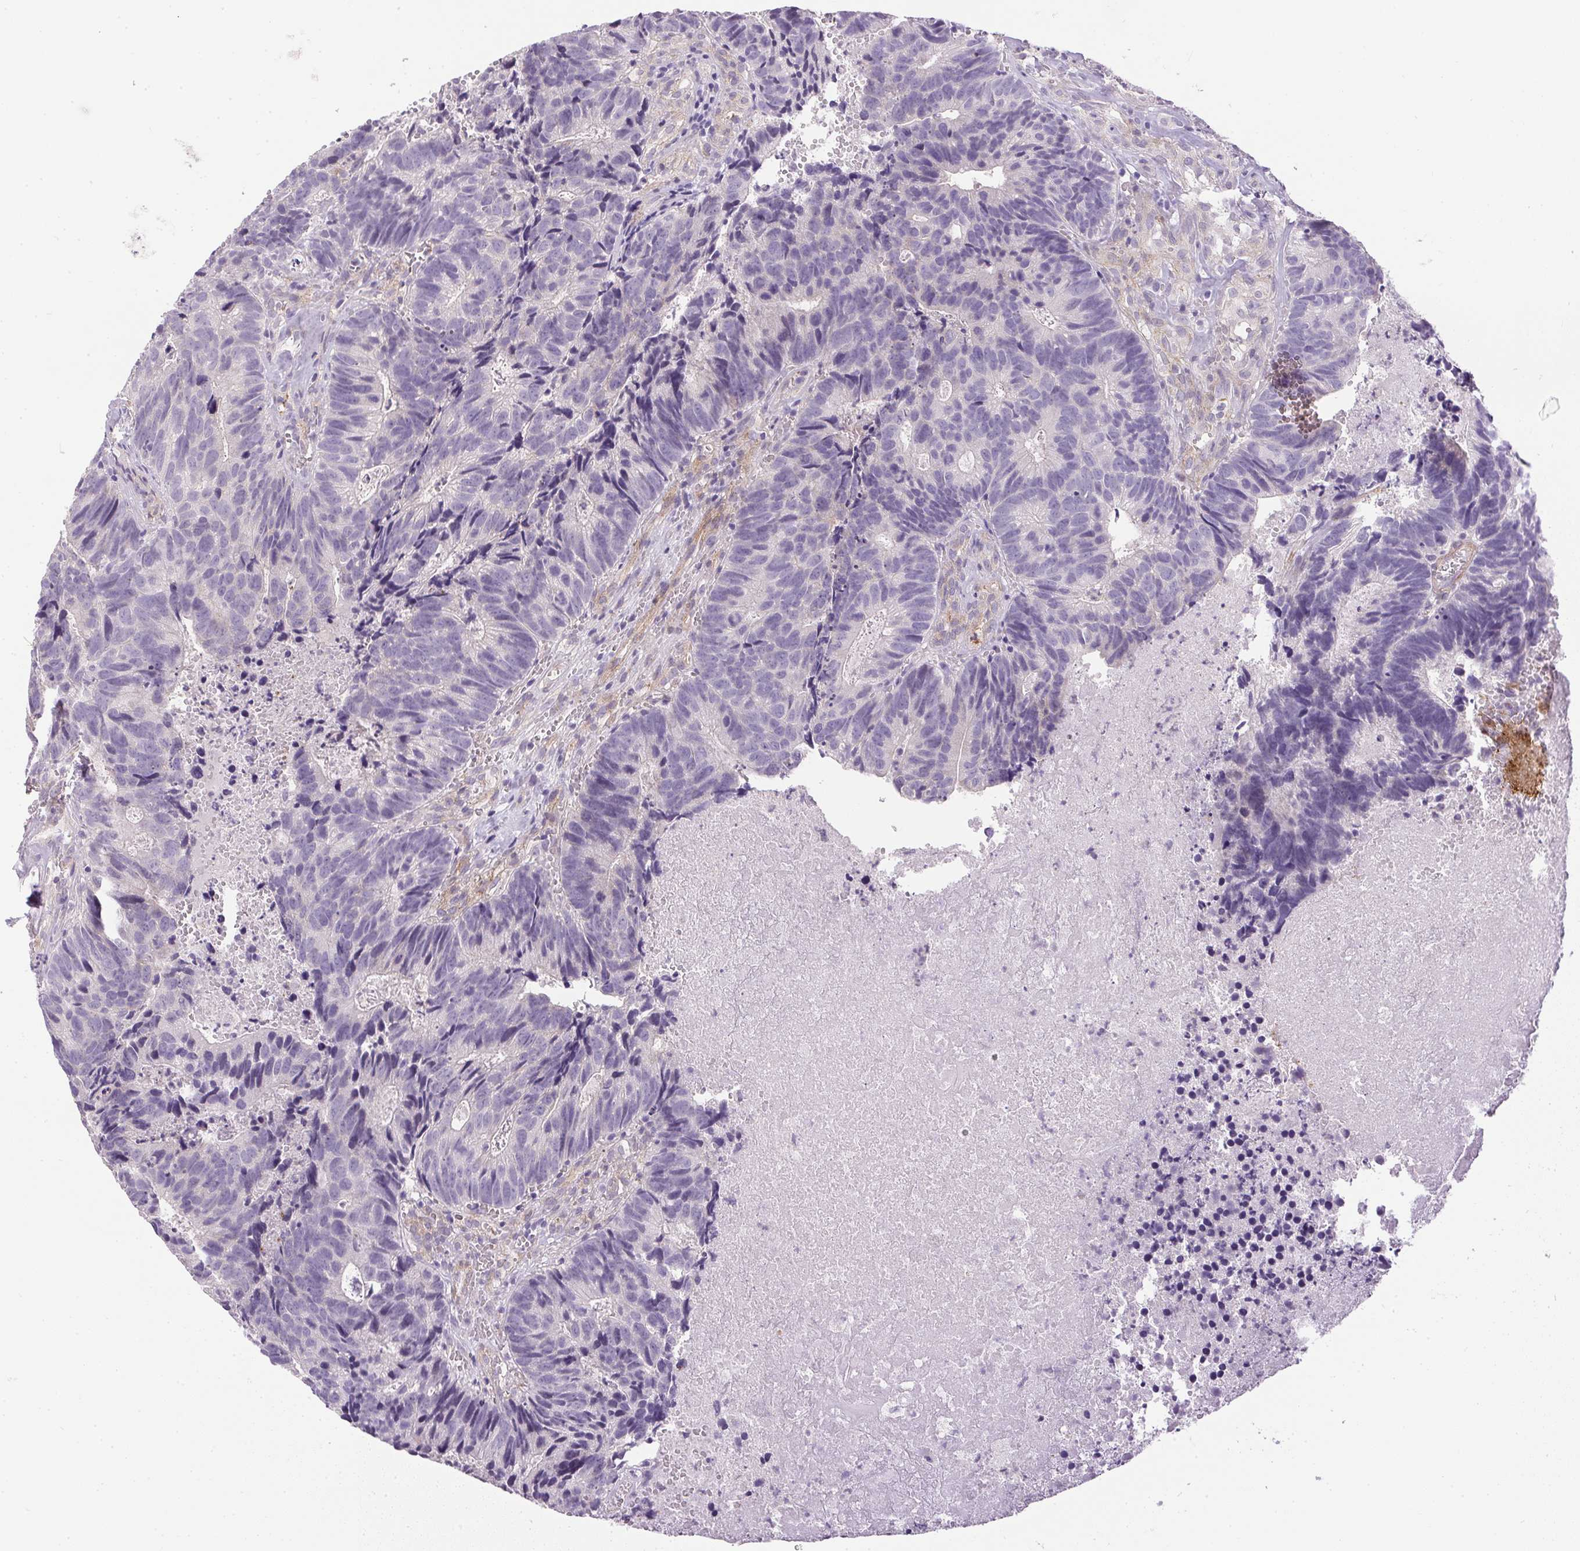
{"staining": {"intensity": "negative", "quantity": "none", "location": "none"}, "tissue": "head and neck cancer", "cell_type": "Tumor cells", "image_type": "cancer", "snomed": [{"axis": "morphology", "description": "Adenocarcinoma, NOS"}, {"axis": "topography", "description": "Head-Neck"}], "caption": "Immunohistochemical staining of human head and neck cancer (adenocarcinoma) shows no significant staining in tumor cells.", "gene": "PRL", "patient": {"sex": "male", "age": 62}}